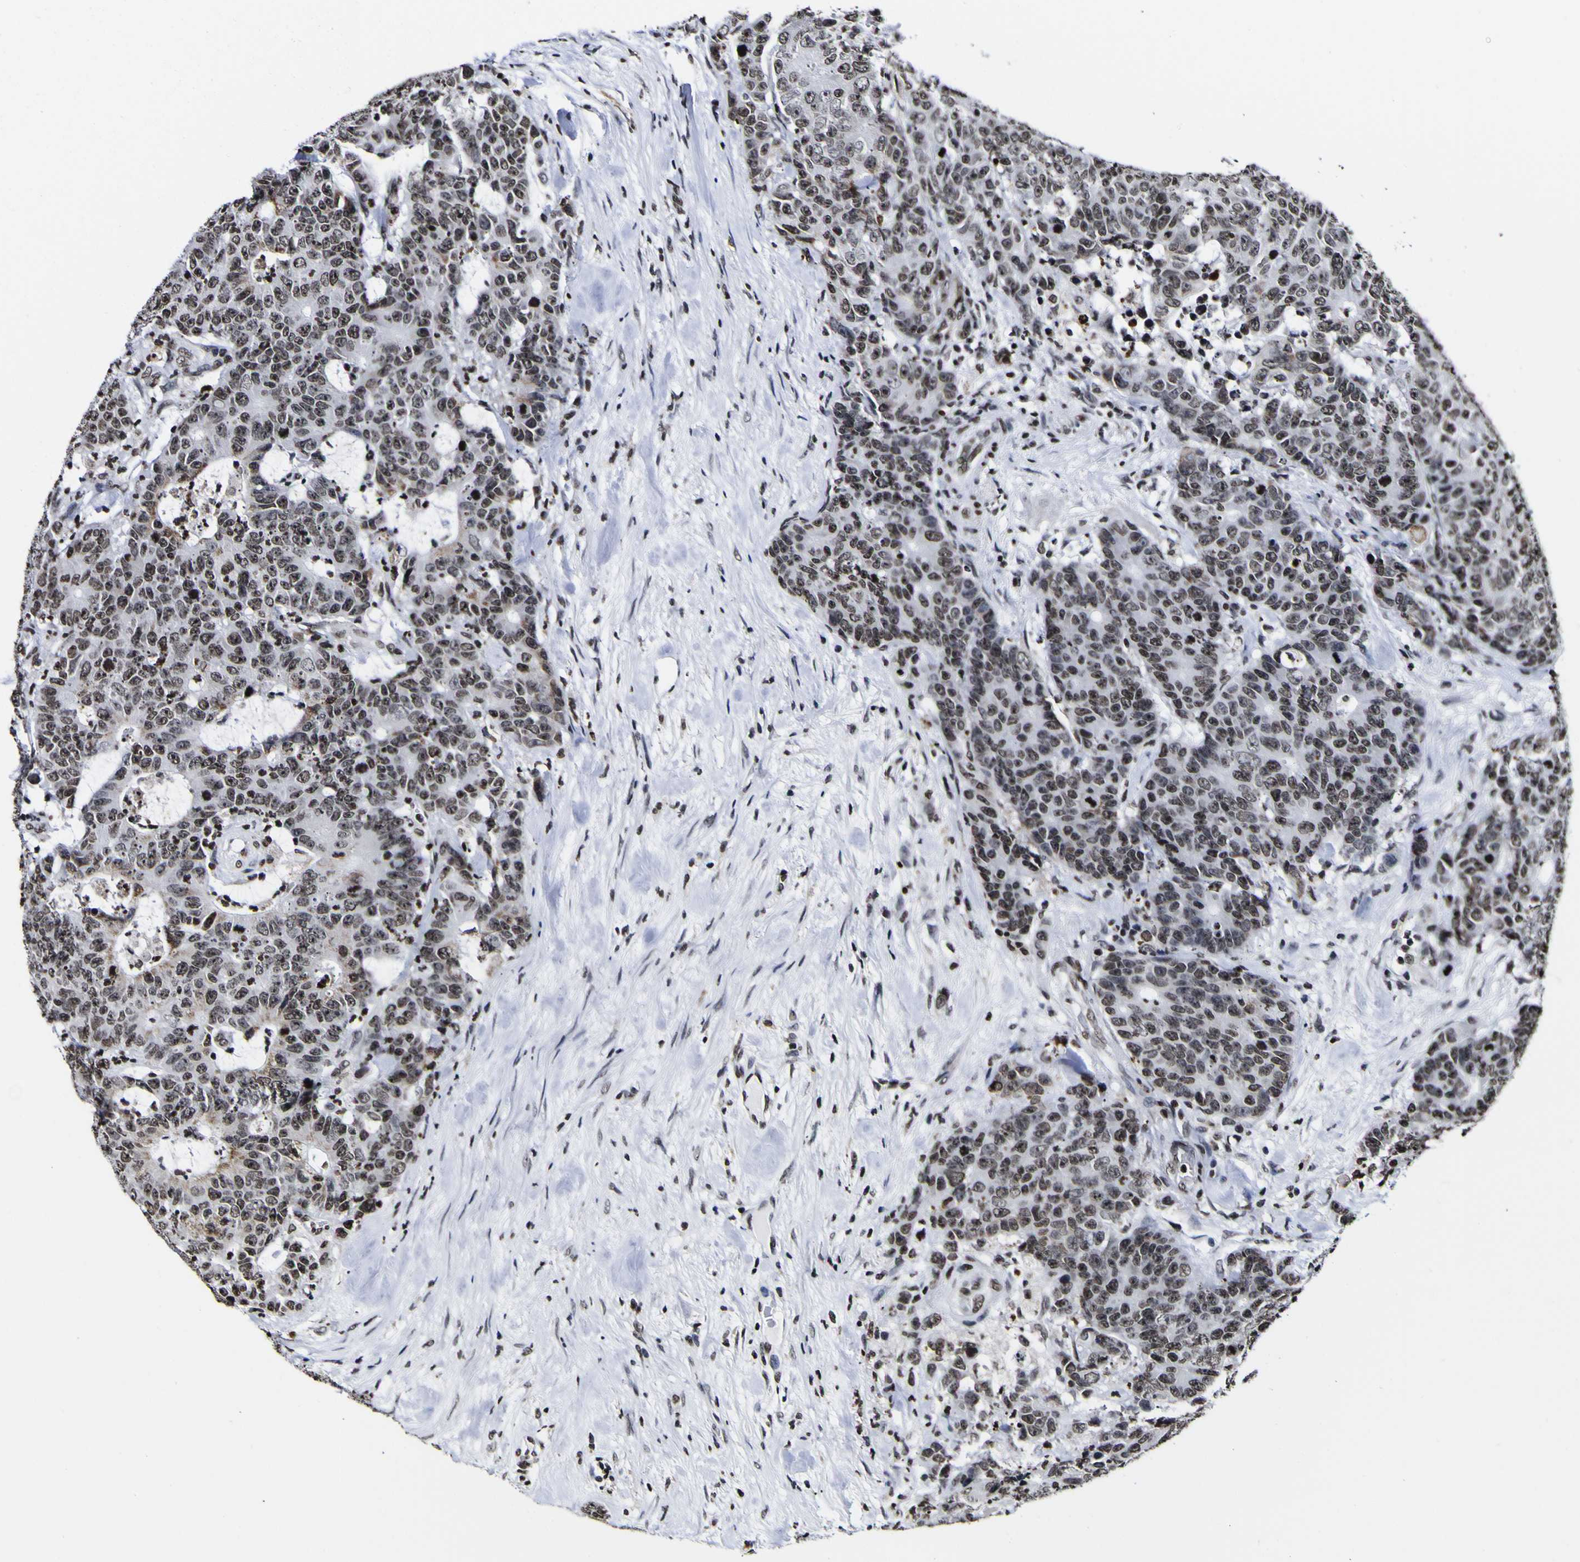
{"staining": {"intensity": "strong", "quantity": "25%-75%", "location": "nuclear"}, "tissue": "colorectal cancer", "cell_type": "Tumor cells", "image_type": "cancer", "snomed": [{"axis": "morphology", "description": "Adenocarcinoma, NOS"}, {"axis": "topography", "description": "Colon"}], "caption": "High-power microscopy captured an immunohistochemistry histopathology image of colorectal adenocarcinoma, revealing strong nuclear staining in about 25%-75% of tumor cells.", "gene": "PIAS1", "patient": {"sex": "female", "age": 86}}